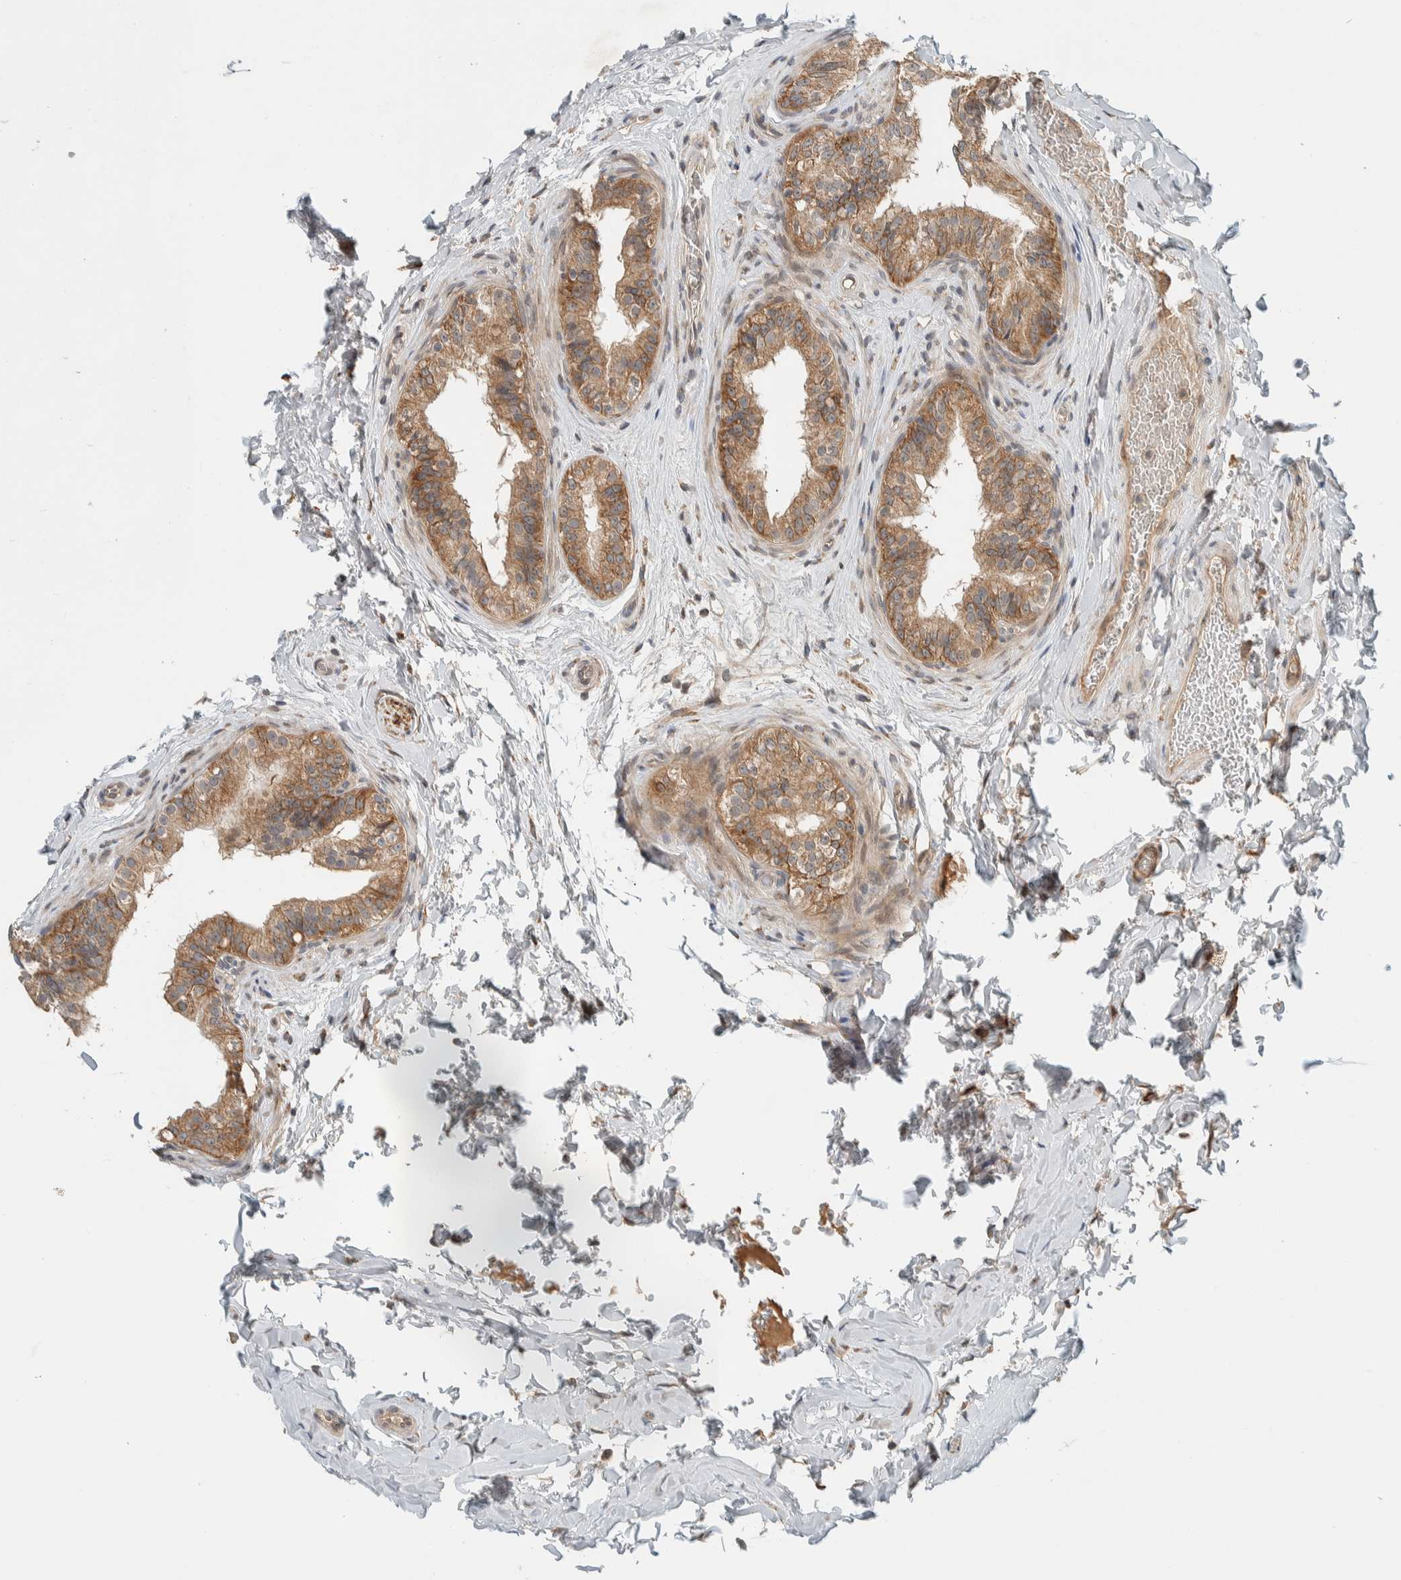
{"staining": {"intensity": "moderate", "quantity": ">75%", "location": "cytoplasmic/membranous"}, "tissue": "epididymis", "cell_type": "Glandular cells", "image_type": "normal", "snomed": [{"axis": "morphology", "description": "Normal tissue, NOS"}, {"axis": "topography", "description": "Testis"}, {"axis": "topography", "description": "Epididymis"}], "caption": "Protein staining of unremarkable epididymis demonstrates moderate cytoplasmic/membranous staining in about >75% of glandular cells.", "gene": "CTBP2", "patient": {"sex": "male", "age": 36}}